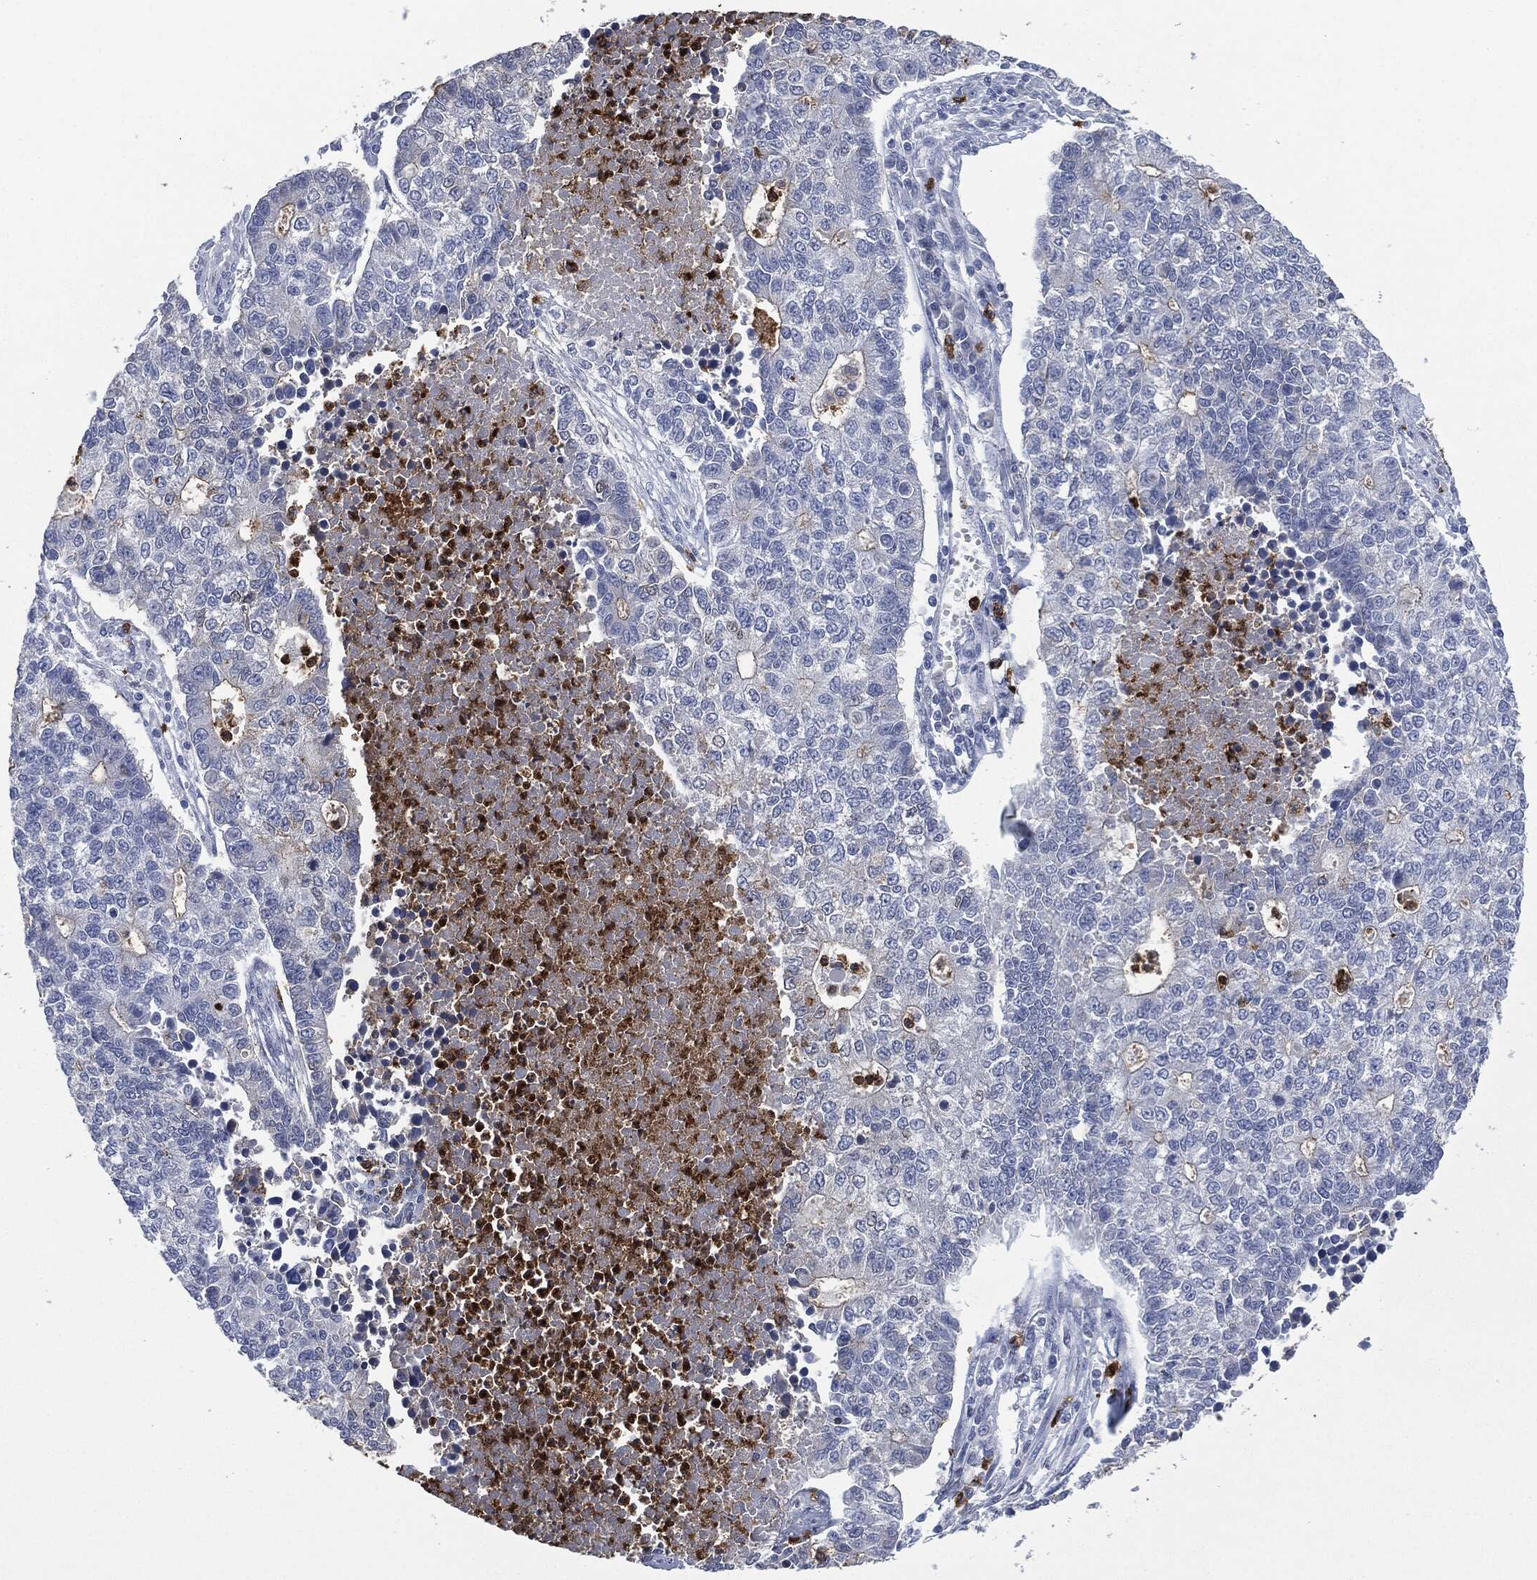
{"staining": {"intensity": "negative", "quantity": "none", "location": "none"}, "tissue": "lung cancer", "cell_type": "Tumor cells", "image_type": "cancer", "snomed": [{"axis": "morphology", "description": "Adenocarcinoma, NOS"}, {"axis": "topography", "description": "Lung"}], "caption": "Tumor cells are negative for protein expression in human lung cancer.", "gene": "CEACAM8", "patient": {"sex": "male", "age": 57}}